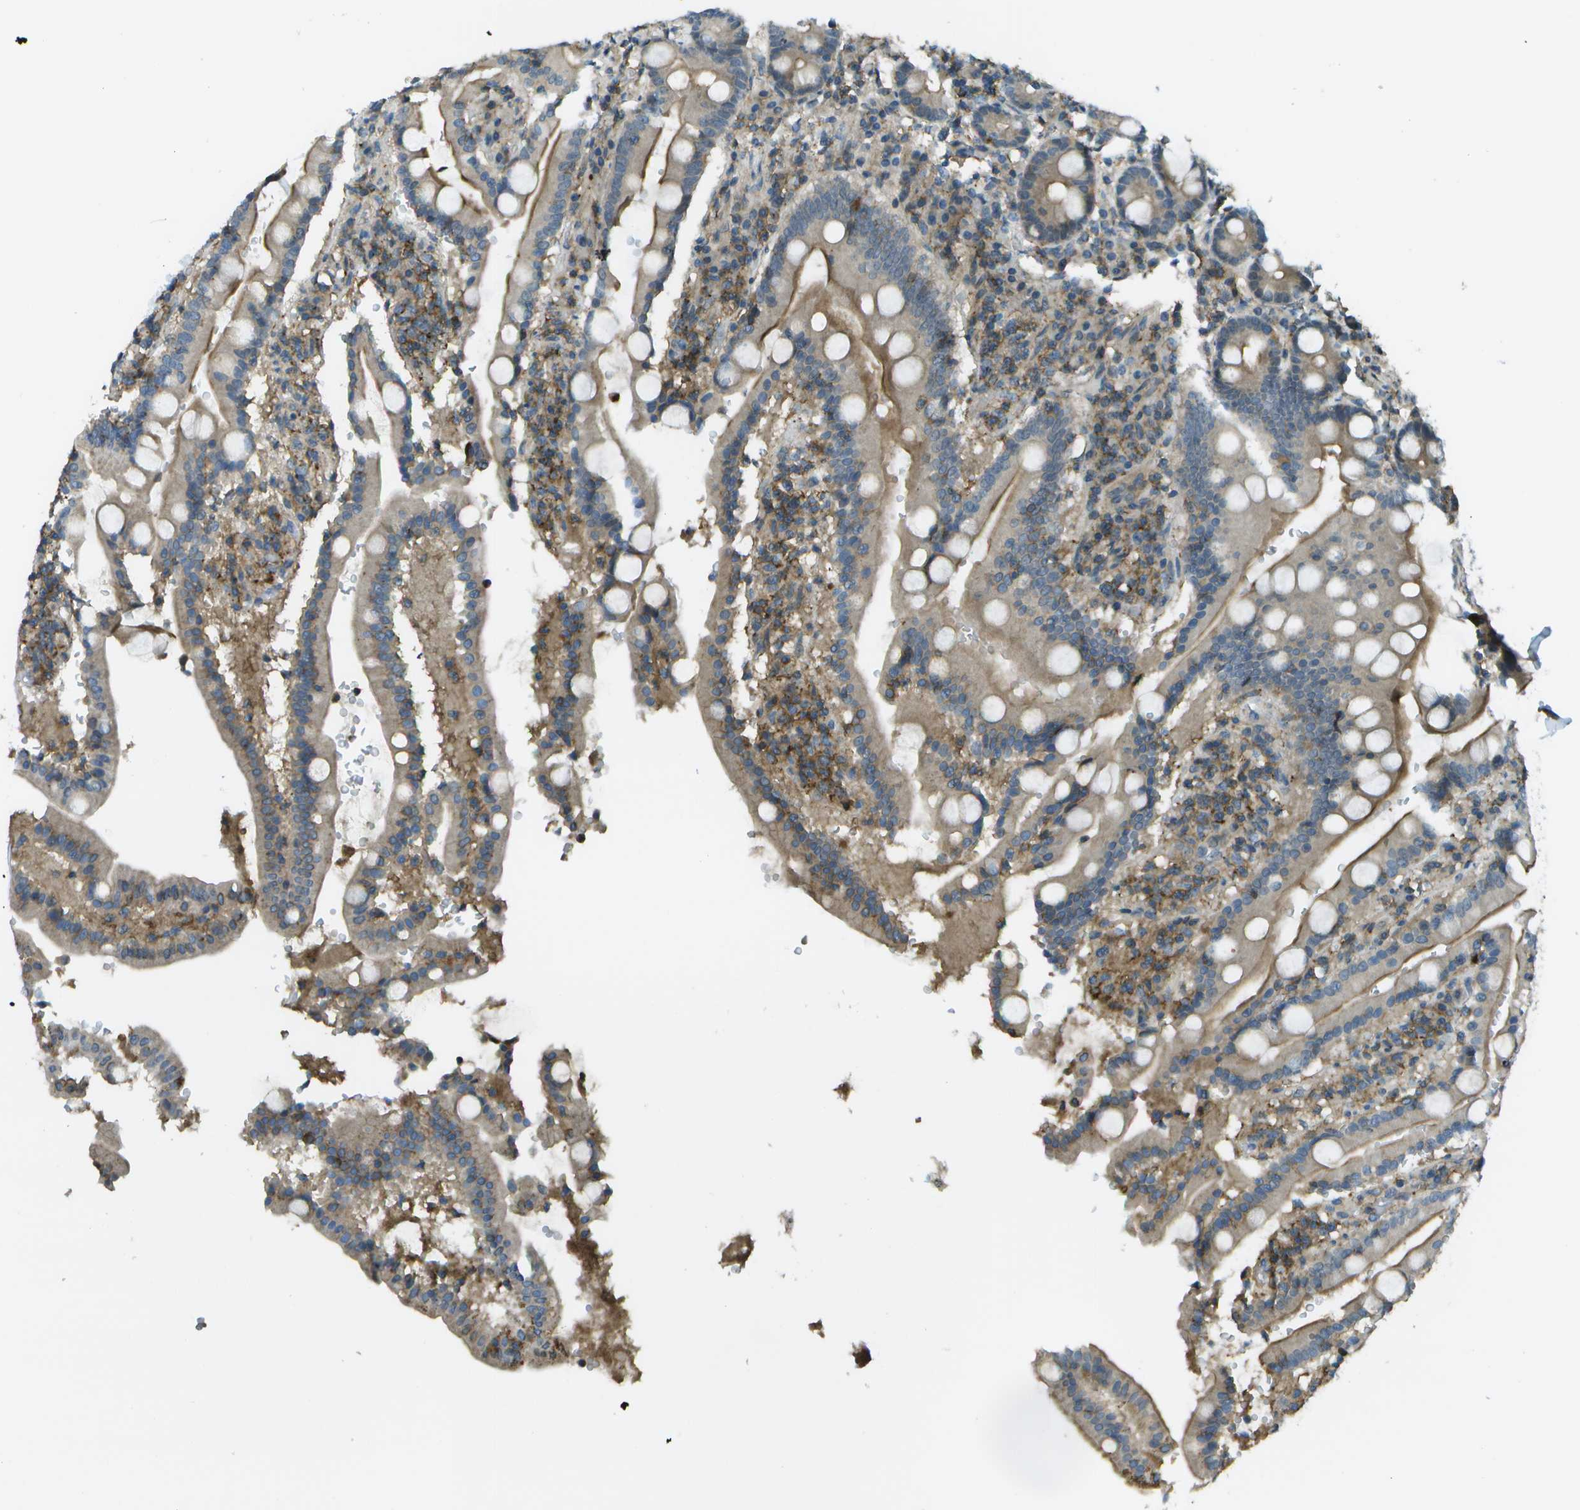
{"staining": {"intensity": "moderate", "quantity": ">75%", "location": "cytoplasmic/membranous"}, "tissue": "duodenum", "cell_type": "Glandular cells", "image_type": "normal", "snomed": [{"axis": "morphology", "description": "Normal tissue, NOS"}, {"axis": "topography", "description": "Small intestine, NOS"}], "caption": "DAB immunohistochemical staining of unremarkable human duodenum demonstrates moderate cytoplasmic/membranous protein staining in approximately >75% of glandular cells. (Stains: DAB (3,3'-diaminobenzidine) in brown, nuclei in blue, Microscopy: brightfield microscopy at high magnification).", "gene": "LRRC66", "patient": {"sex": "female", "age": 71}}